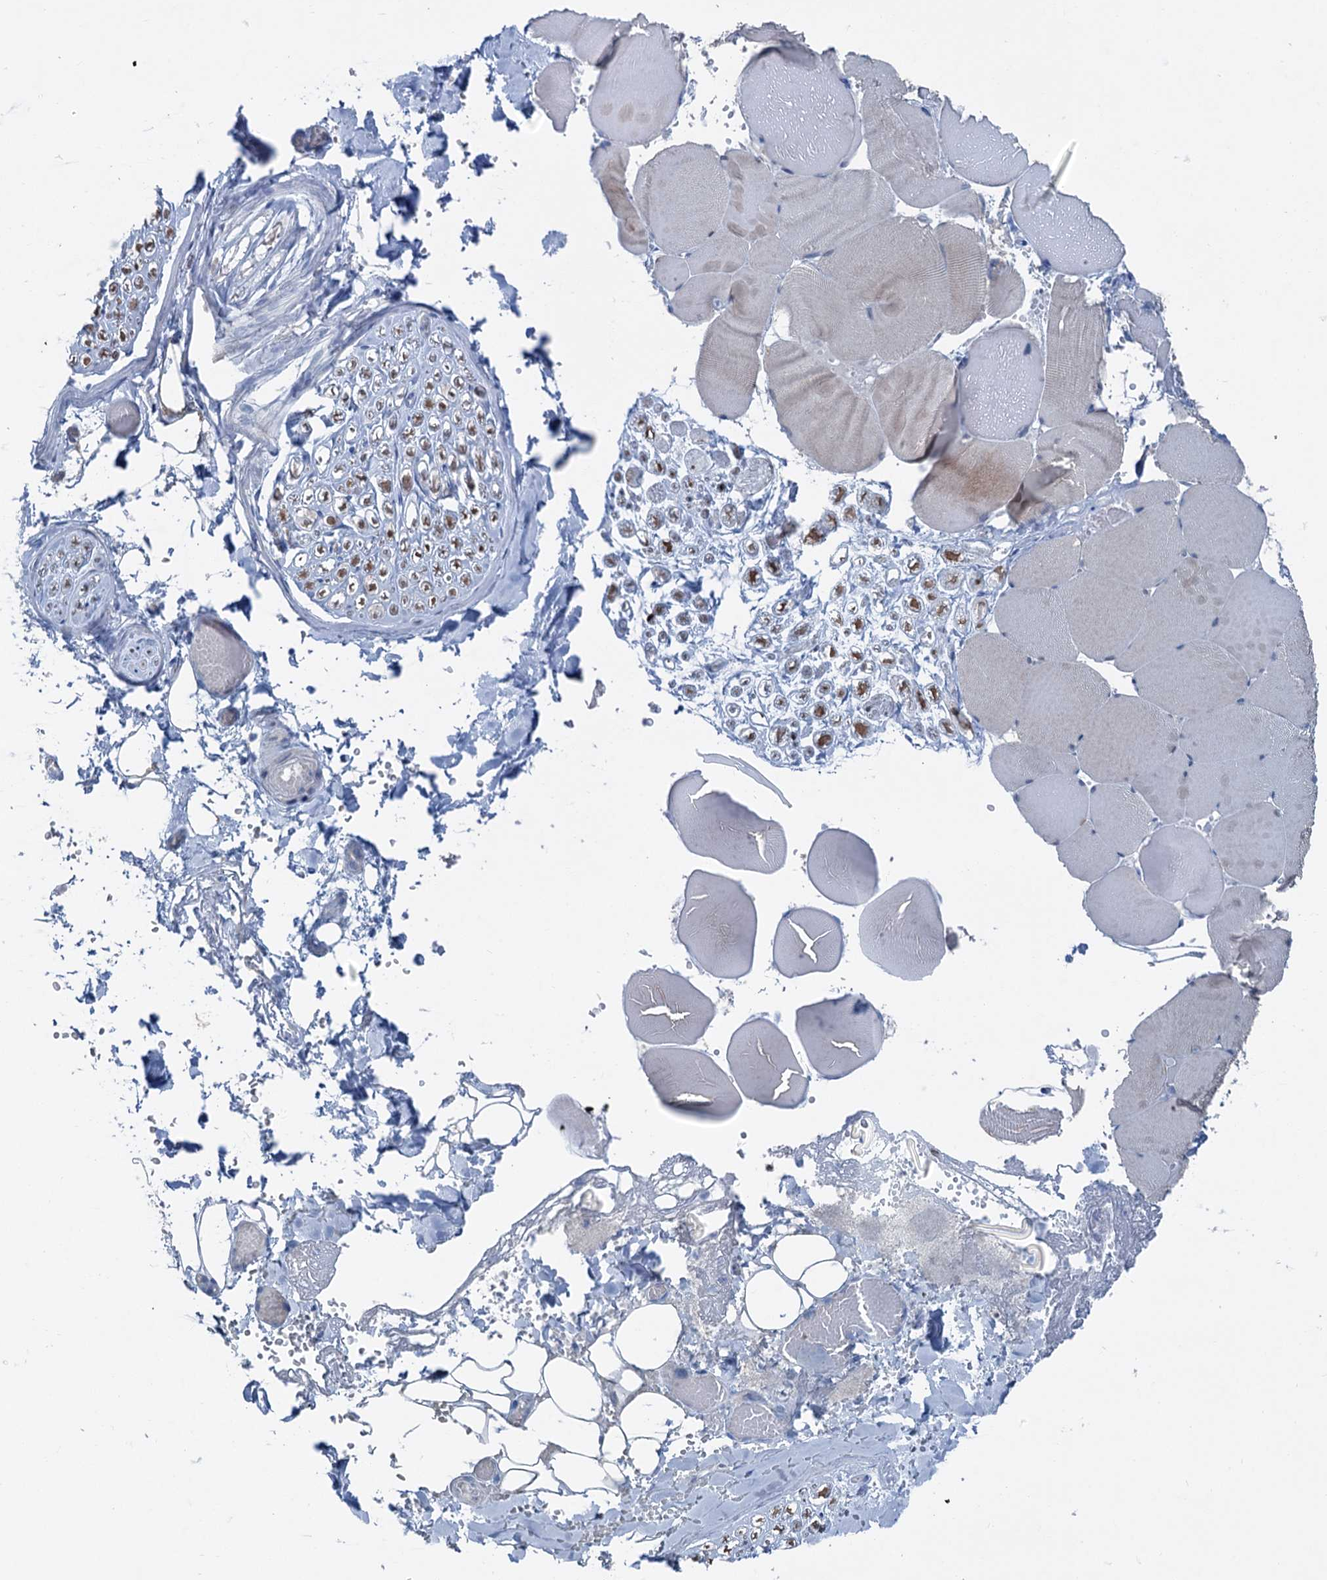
{"staining": {"intensity": "negative", "quantity": "none", "location": "none"}, "tissue": "adipose tissue", "cell_type": "Adipocytes", "image_type": "normal", "snomed": [{"axis": "morphology", "description": "Normal tissue, NOS"}, {"axis": "topography", "description": "Skeletal muscle"}, {"axis": "topography", "description": "Peripheral nerve tissue"}], "caption": "Image shows no significant protein expression in adipocytes of benign adipose tissue.", "gene": "ELP4", "patient": {"sex": "female", "age": 55}}